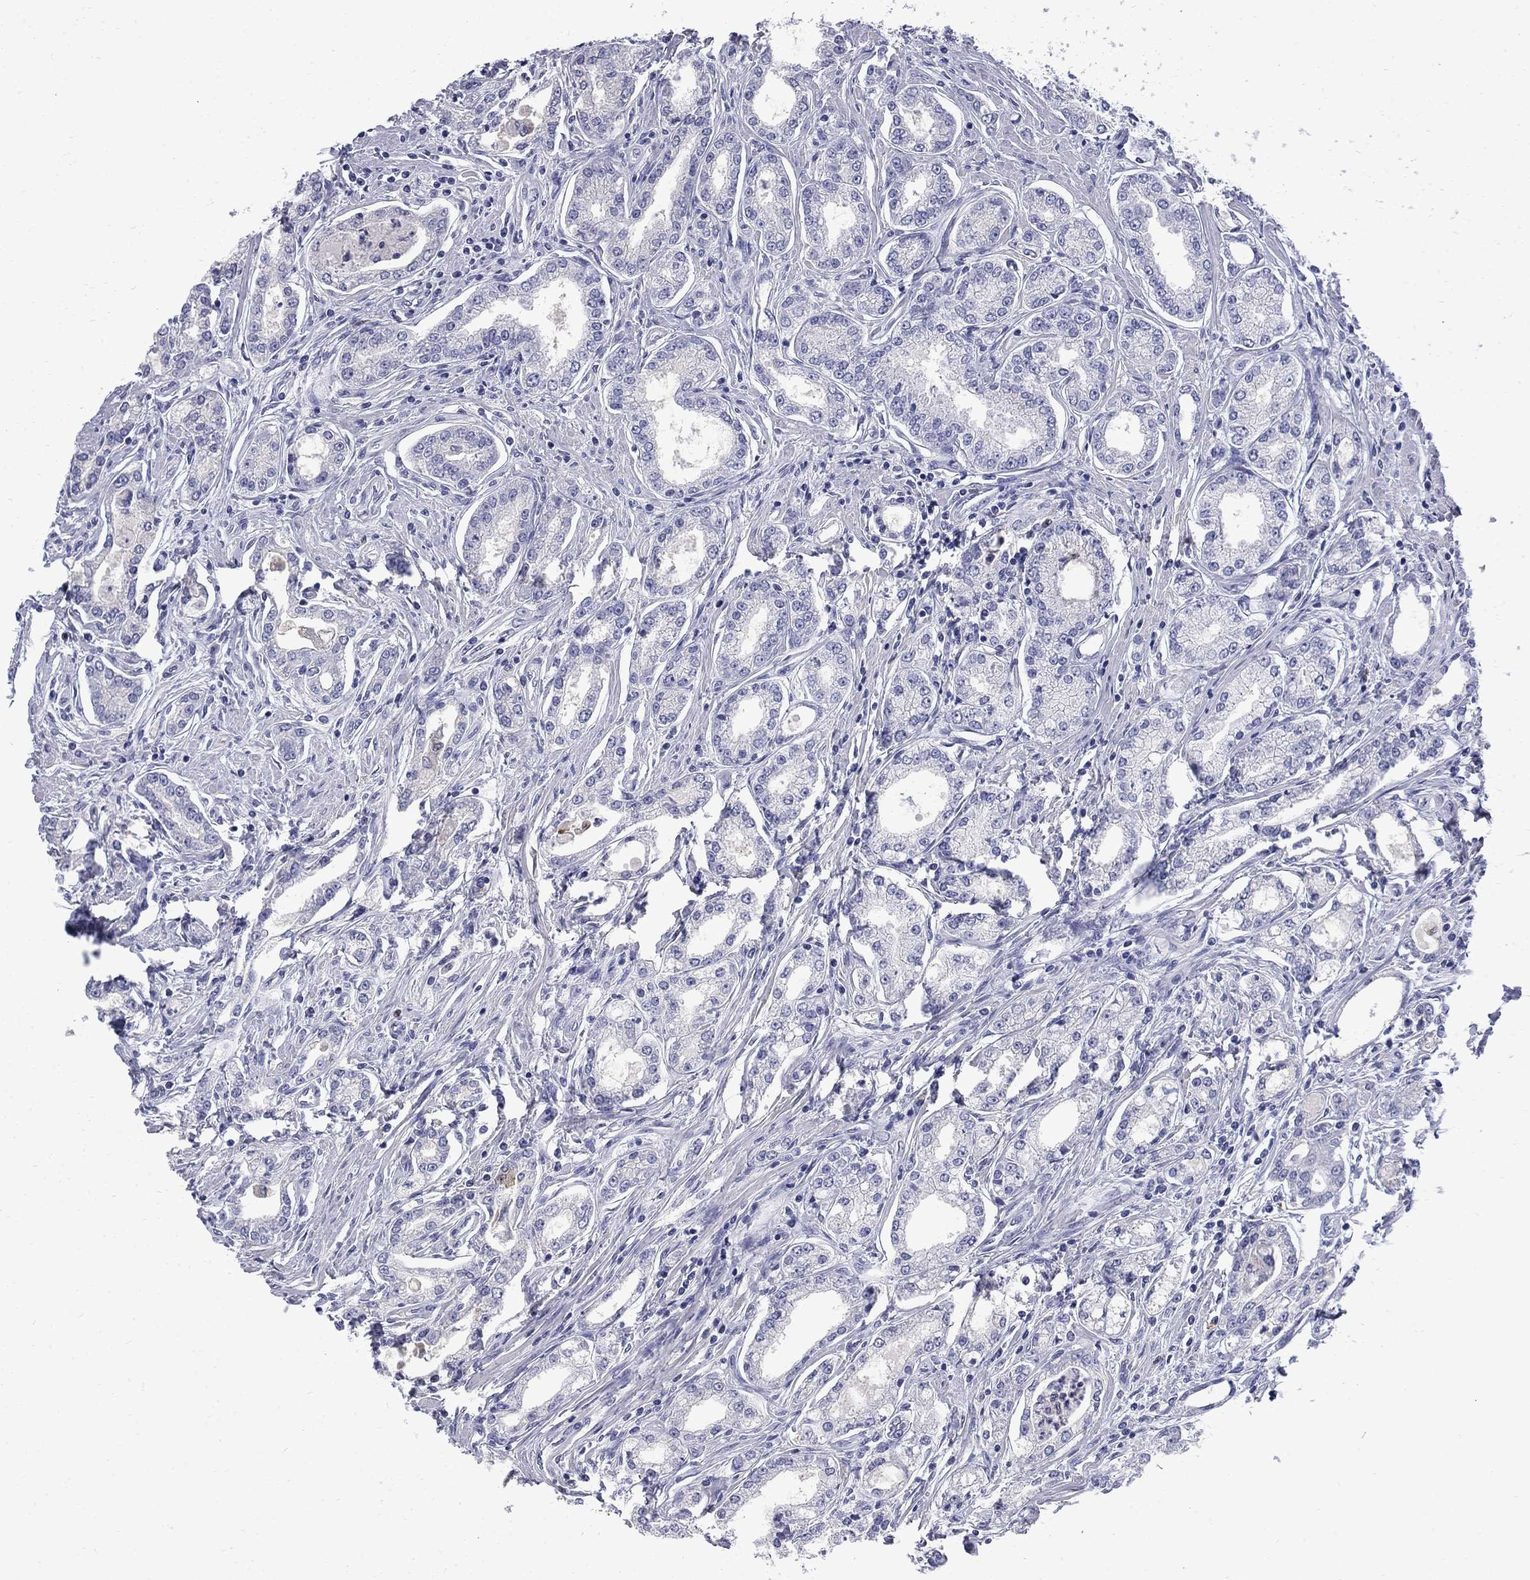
{"staining": {"intensity": "negative", "quantity": "none", "location": "none"}, "tissue": "prostate cancer", "cell_type": "Tumor cells", "image_type": "cancer", "snomed": [{"axis": "morphology", "description": "Adenocarcinoma, NOS"}, {"axis": "morphology", "description": "Adenocarcinoma, High grade"}, {"axis": "topography", "description": "Prostate"}], "caption": "An image of human prostate cancer (high-grade adenocarcinoma) is negative for staining in tumor cells. Brightfield microscopy of IHC stained with DAB (3,3'-diaminobenzidine) (brown) and hematoxylin (blue), captured at high magnification.", "gene": "SERPINB2", "patient": {"sex": "male", "age": 70}}